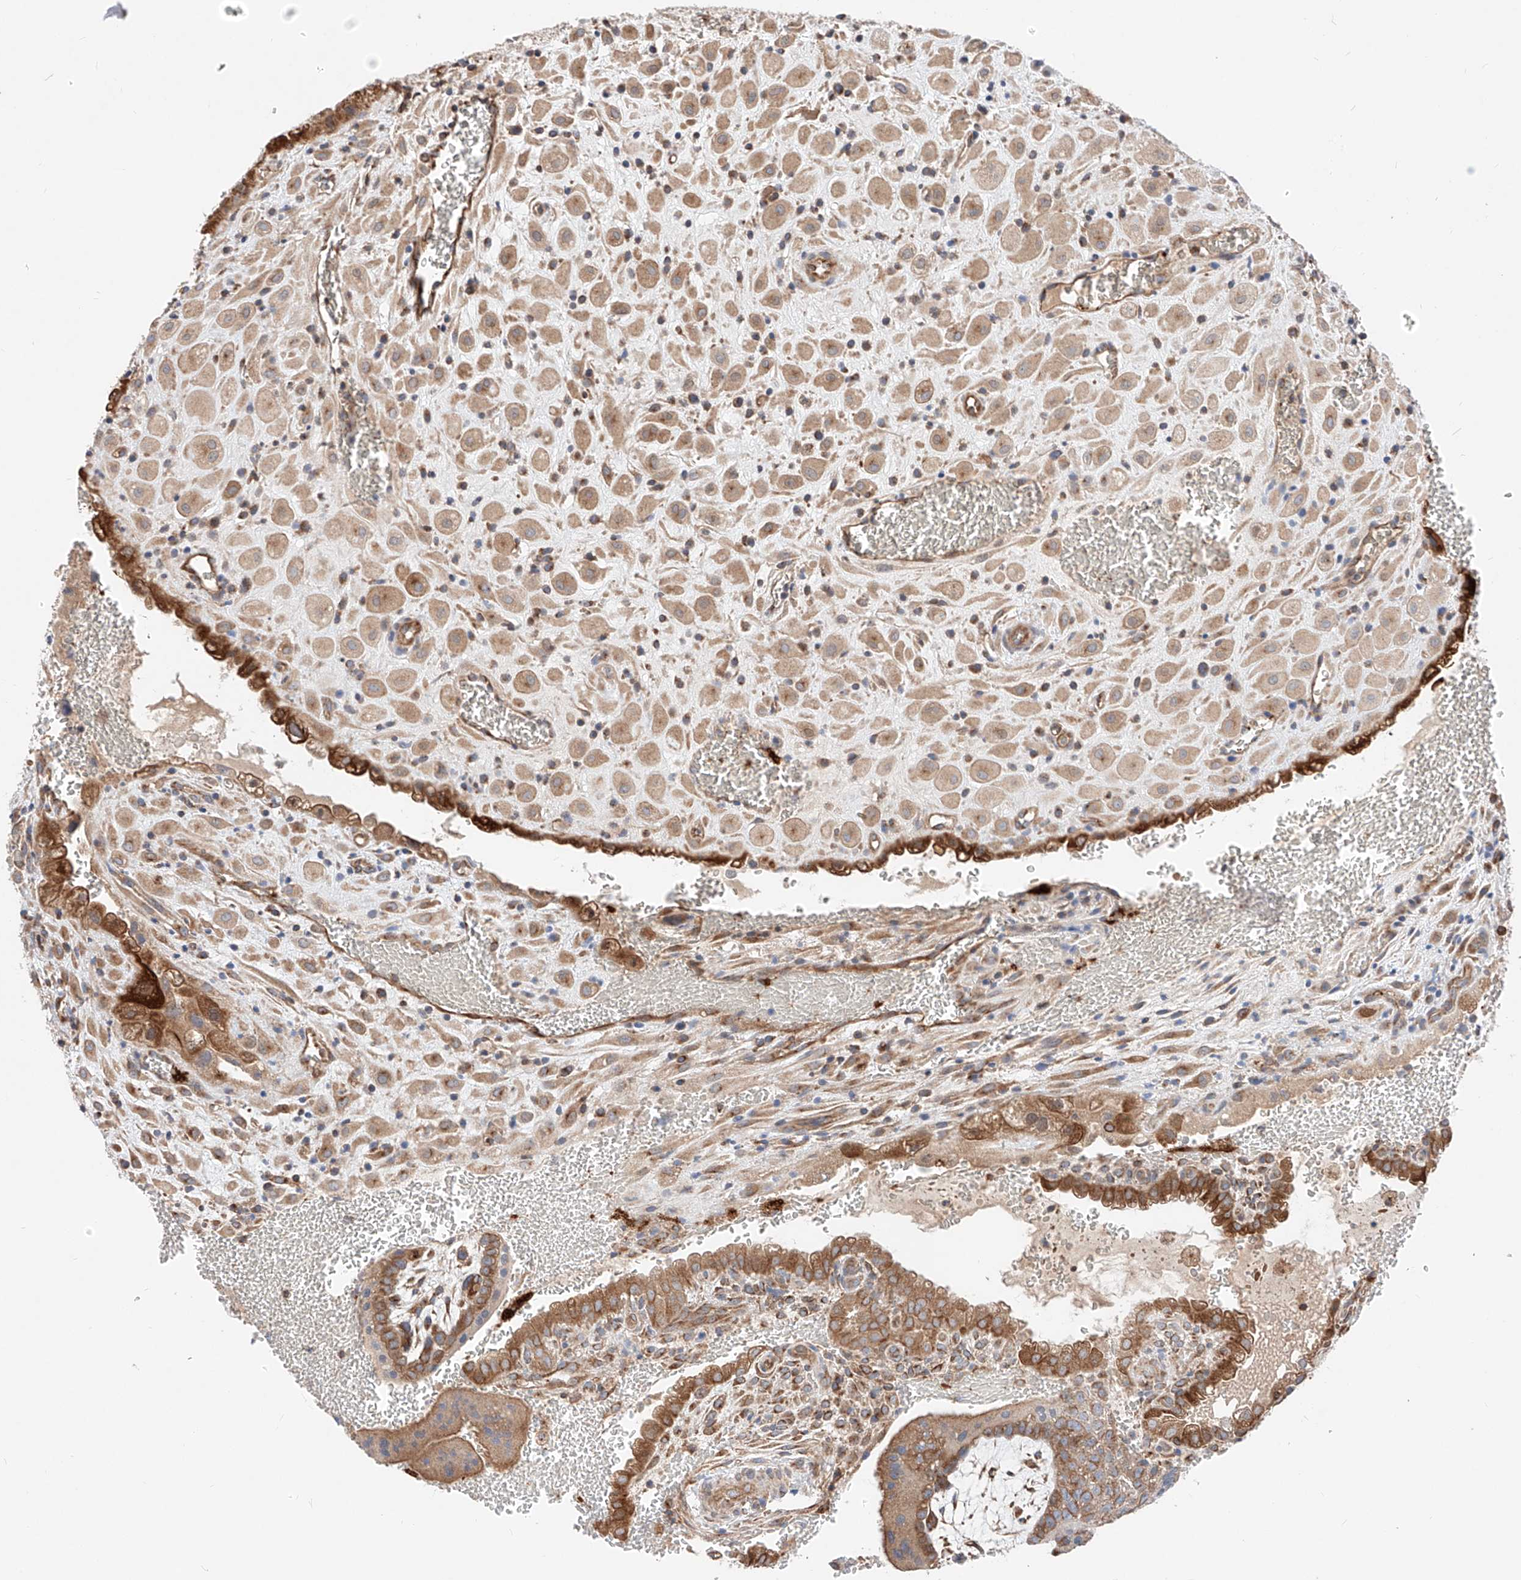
{"staining": {"intensity": "moderate", "quantity": "25%-75%", "location": "cytoplasmic/membranous"}, "tissue": "placenta", "cell_type": "Decidual cells", "image_type": "normal", "snomed": [{"axis": "morphology", "description": "Normal tissue, NOS"}, {"axis": "topography", "description": "Placenta"}], "caption": "Immunohistochemistry (IHC) (DAB (3,3'-diaminobenzidine)) staining of normal placenta shows moderate cytoplasmic/membranous protein staining in approximately 25%-75% of decidual cells.", "gene": "NR1D1", "patient": {"sex": "female", "age": 35}}